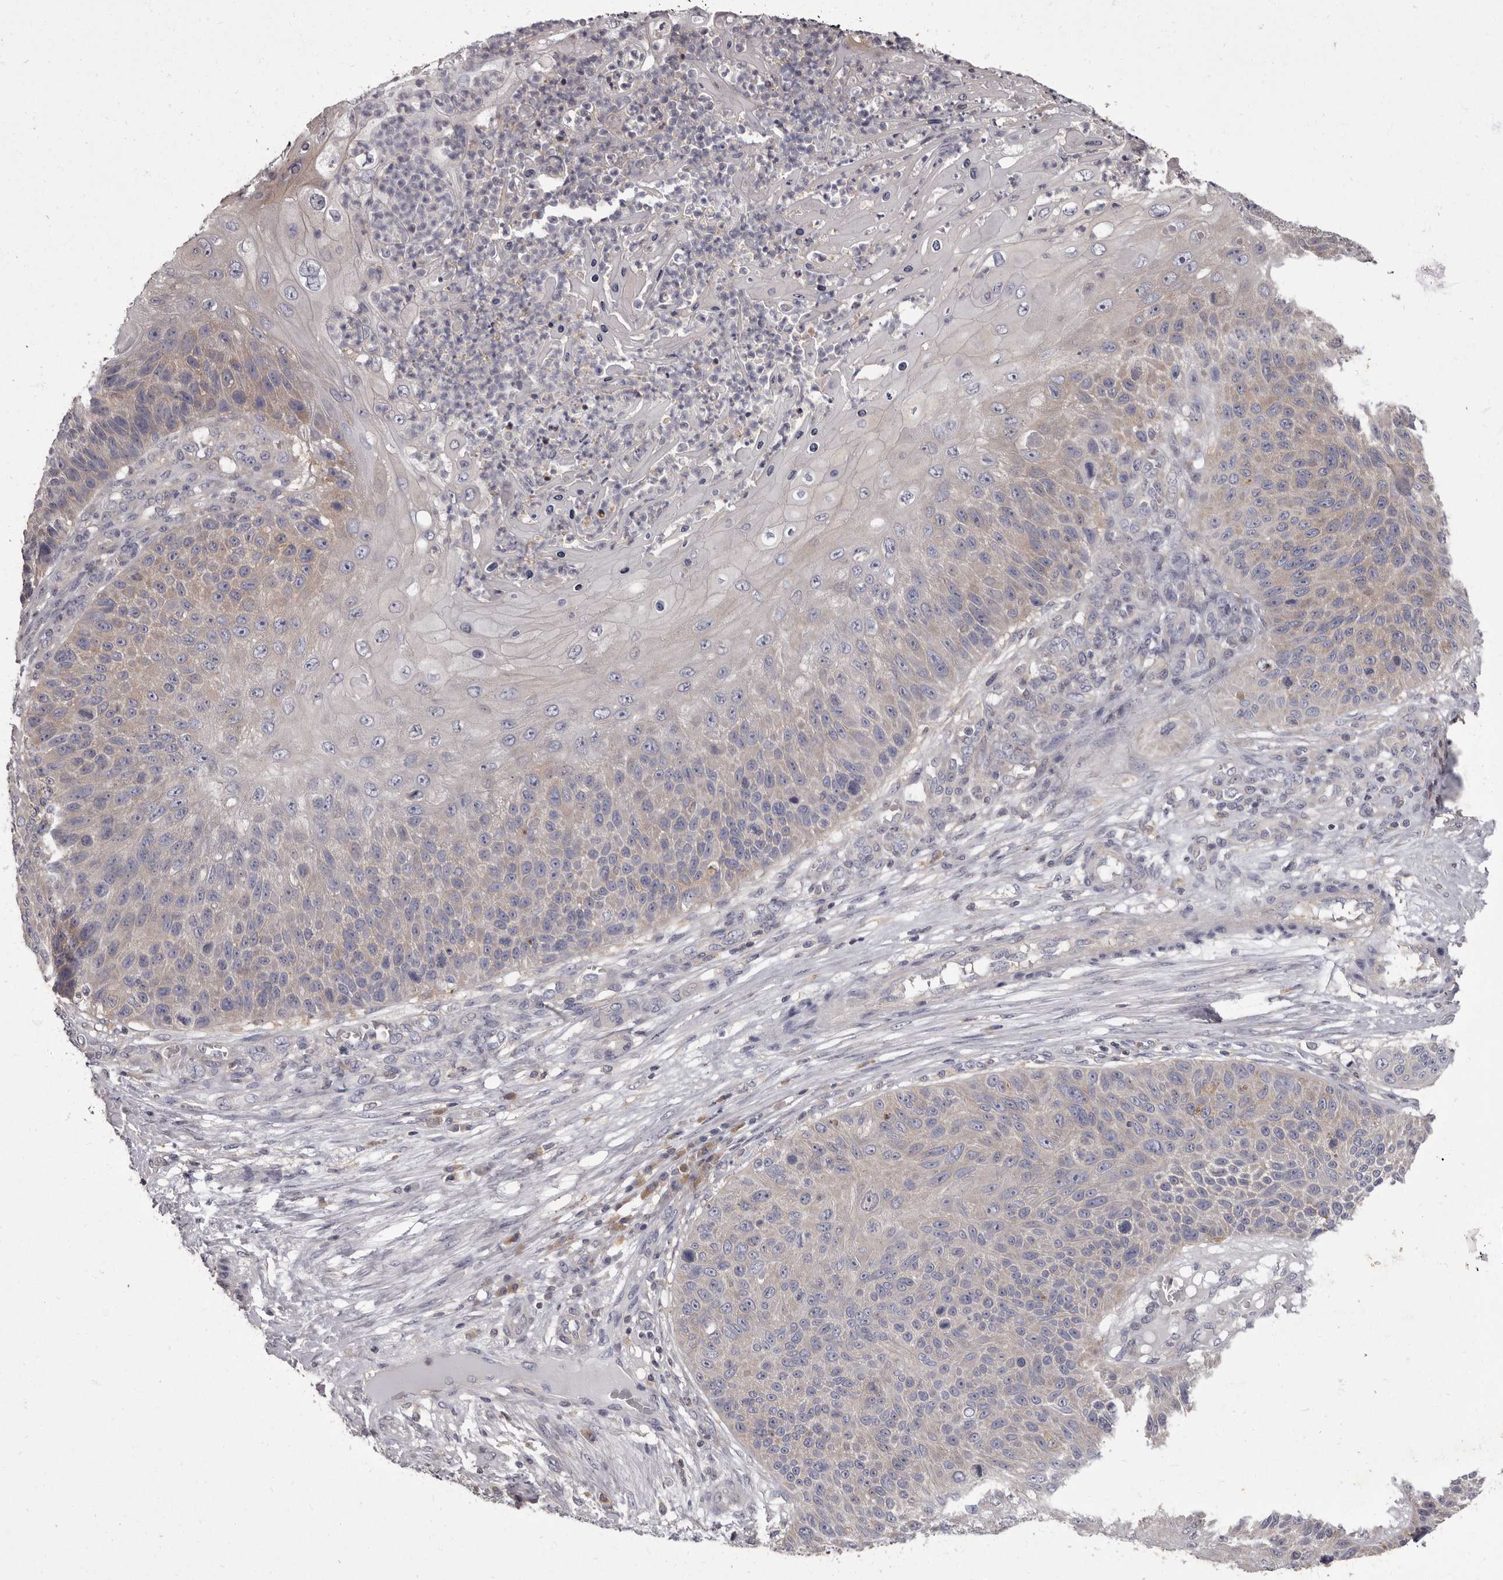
{"staining": {"intensity": "weak", "quantity": "25%-75%", "location": "cytoplasmic/membranous"}, "tissue": "skin cancer", "cell_type": "Tumor cells", "image_type": "cancer", "snomed": [{"axis": "morphology", "description": "Squamous cell carcinoma, NOS"}, {"axis": "topography", "description": "Skin"}], "caption": "Weak cytoplasmic/membranous protein expression is present in about 25%-75% of tumor cells in skin squamous cell carcinoma.", "gene": "APEH", "patient": {"sex": "female", "age": 88}}